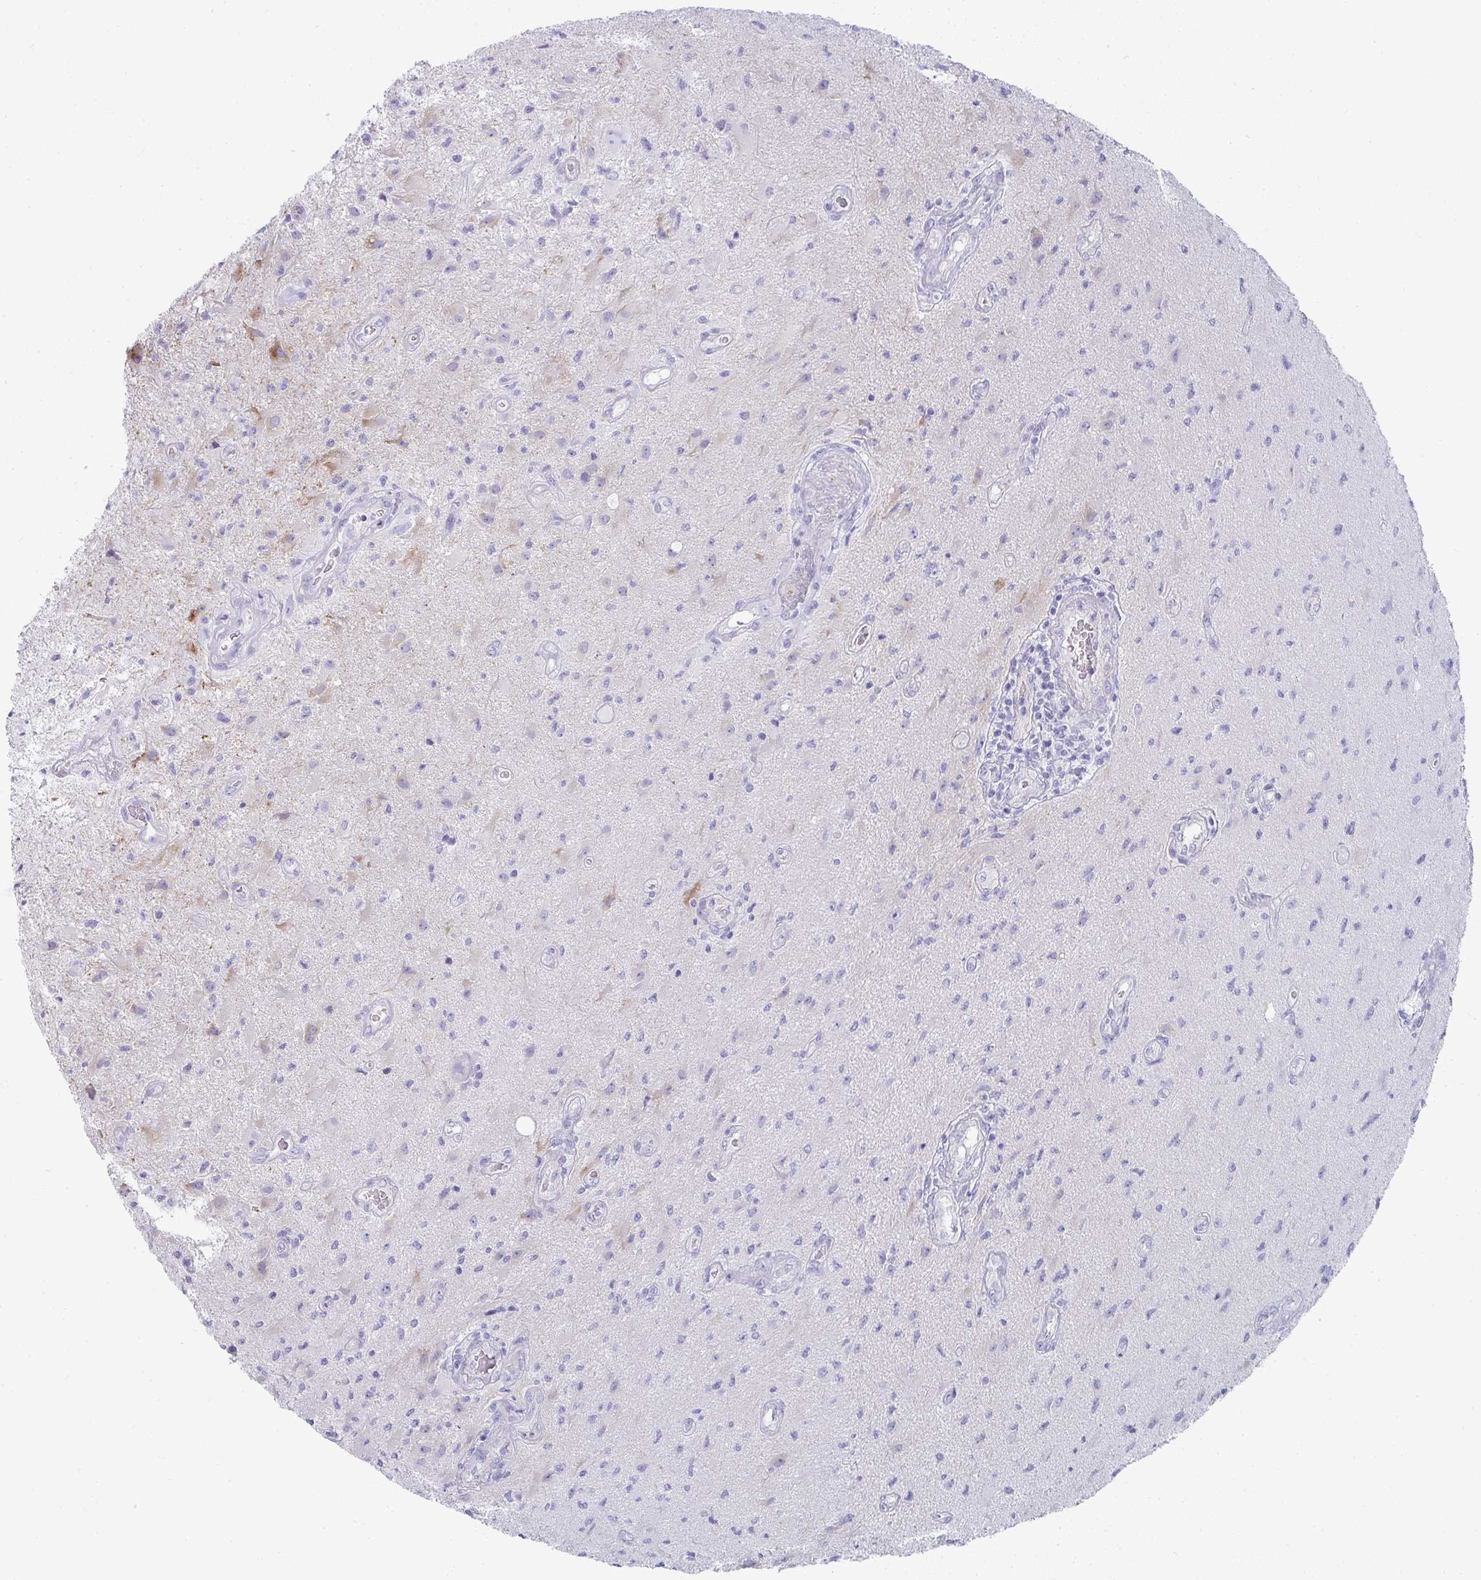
{"staining": {"intensity": "negative", "quantity": "none", "location": "none"}, "tissue": "glioma", "cell_type": "Tumor cells", "image_type": "cancer", "snomed": [{"axis": "morphology", "description": "Glioma, malignant, High grade"}, {"axis": "topography", "description": "Brain"}], "caption": "This image is of glioma stained with immunohistochemistry to label a protein in brown with the nuclei are counter-stained blue. There is no staining in tumor cells.", "gene": "PRND", "patient": {"sex": "male", "age": 67}}